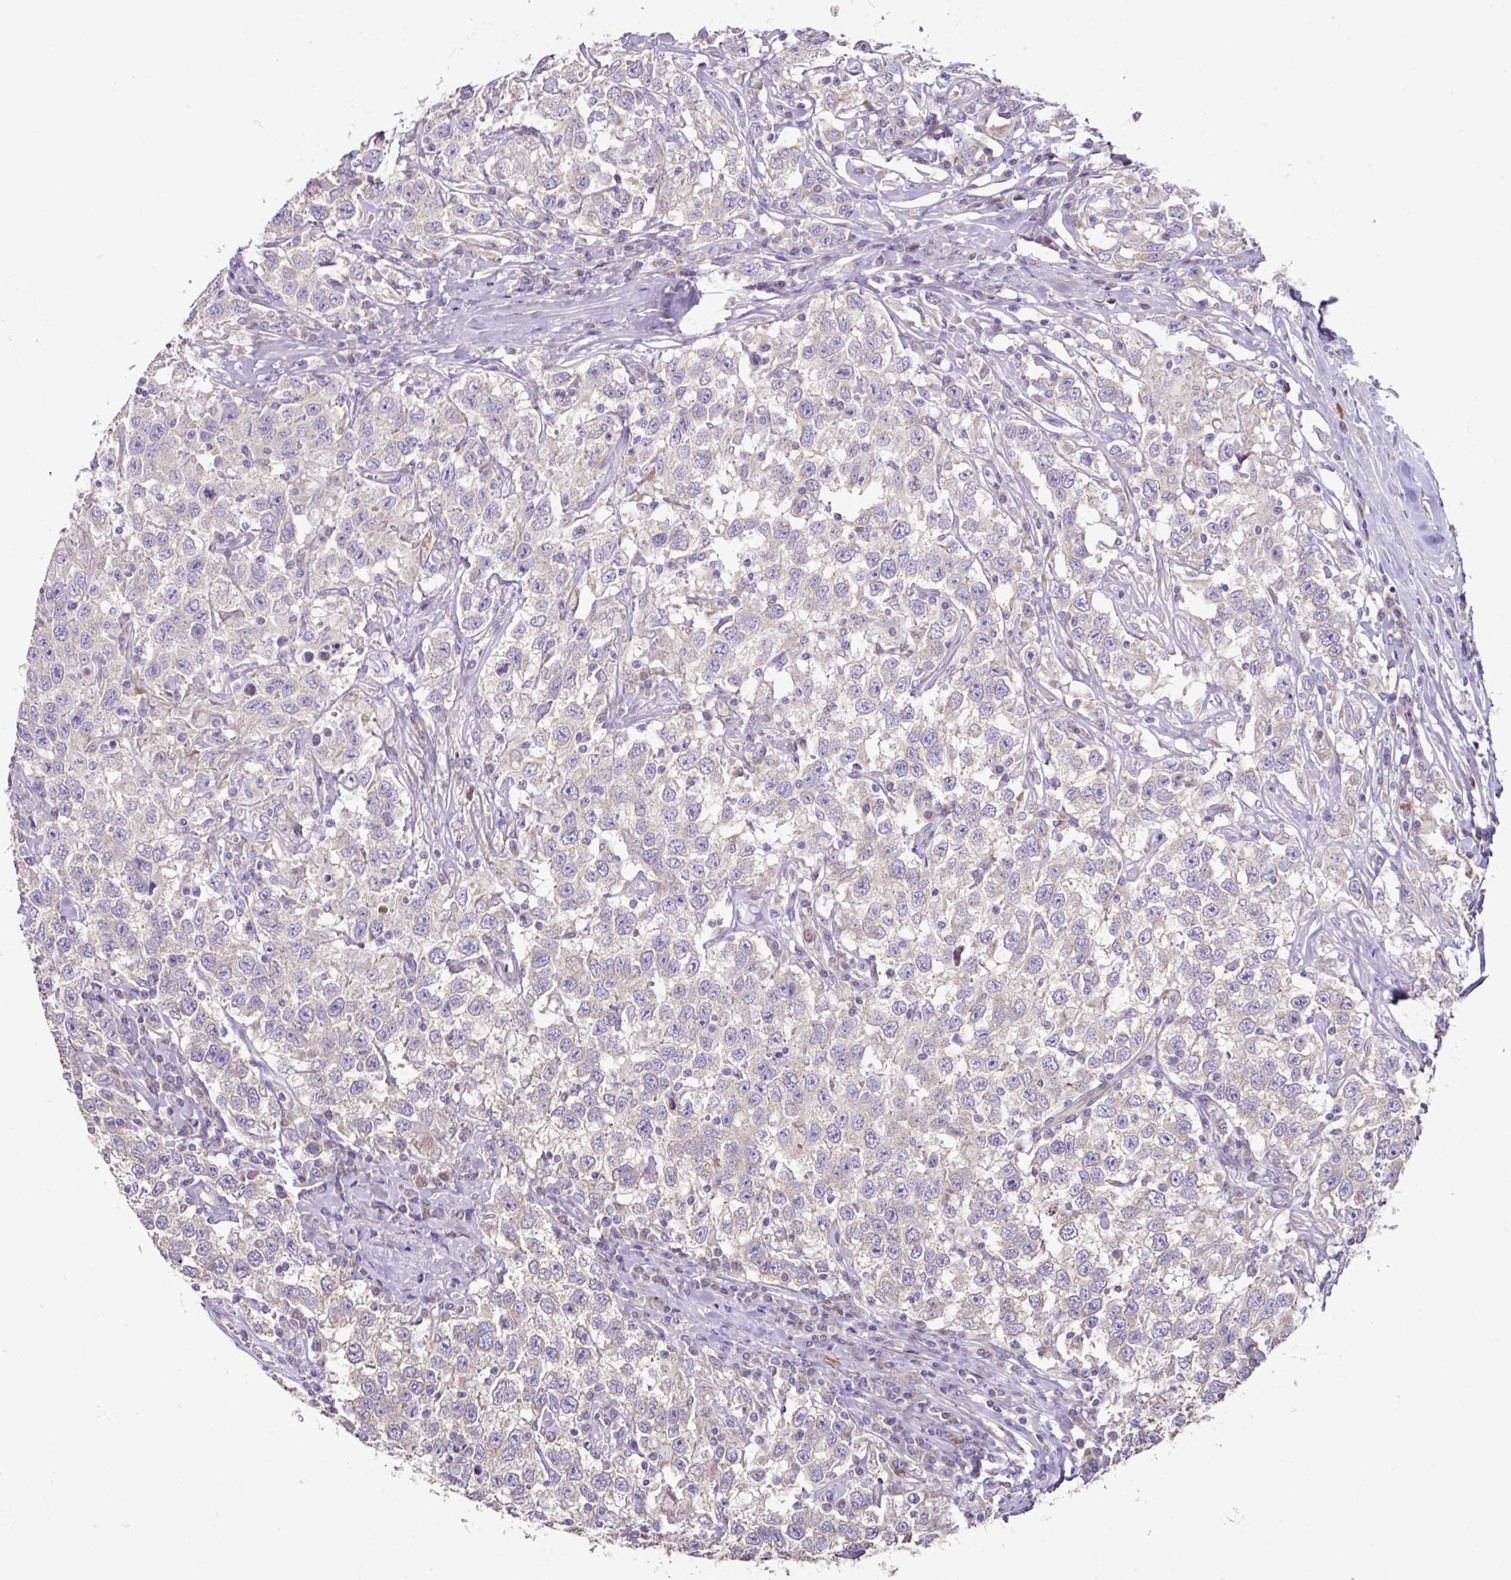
{"staining": {"intensity": "negative", "quantity": "none", "location": "none"}, "tissue": "testis cancer", "cell_type": "Tumor cells", "image_type": "cancer", "snomed": [{"axis": "morphology", "description": "Seminoma, NOS"}, {"axis": "topography", "description": "Testis"}], "caption": "Tumor cells show no significant positivity in testis cancer (seminoma).", "gene": "MRRF", "patient": {"sex": "male", "age": 41}}